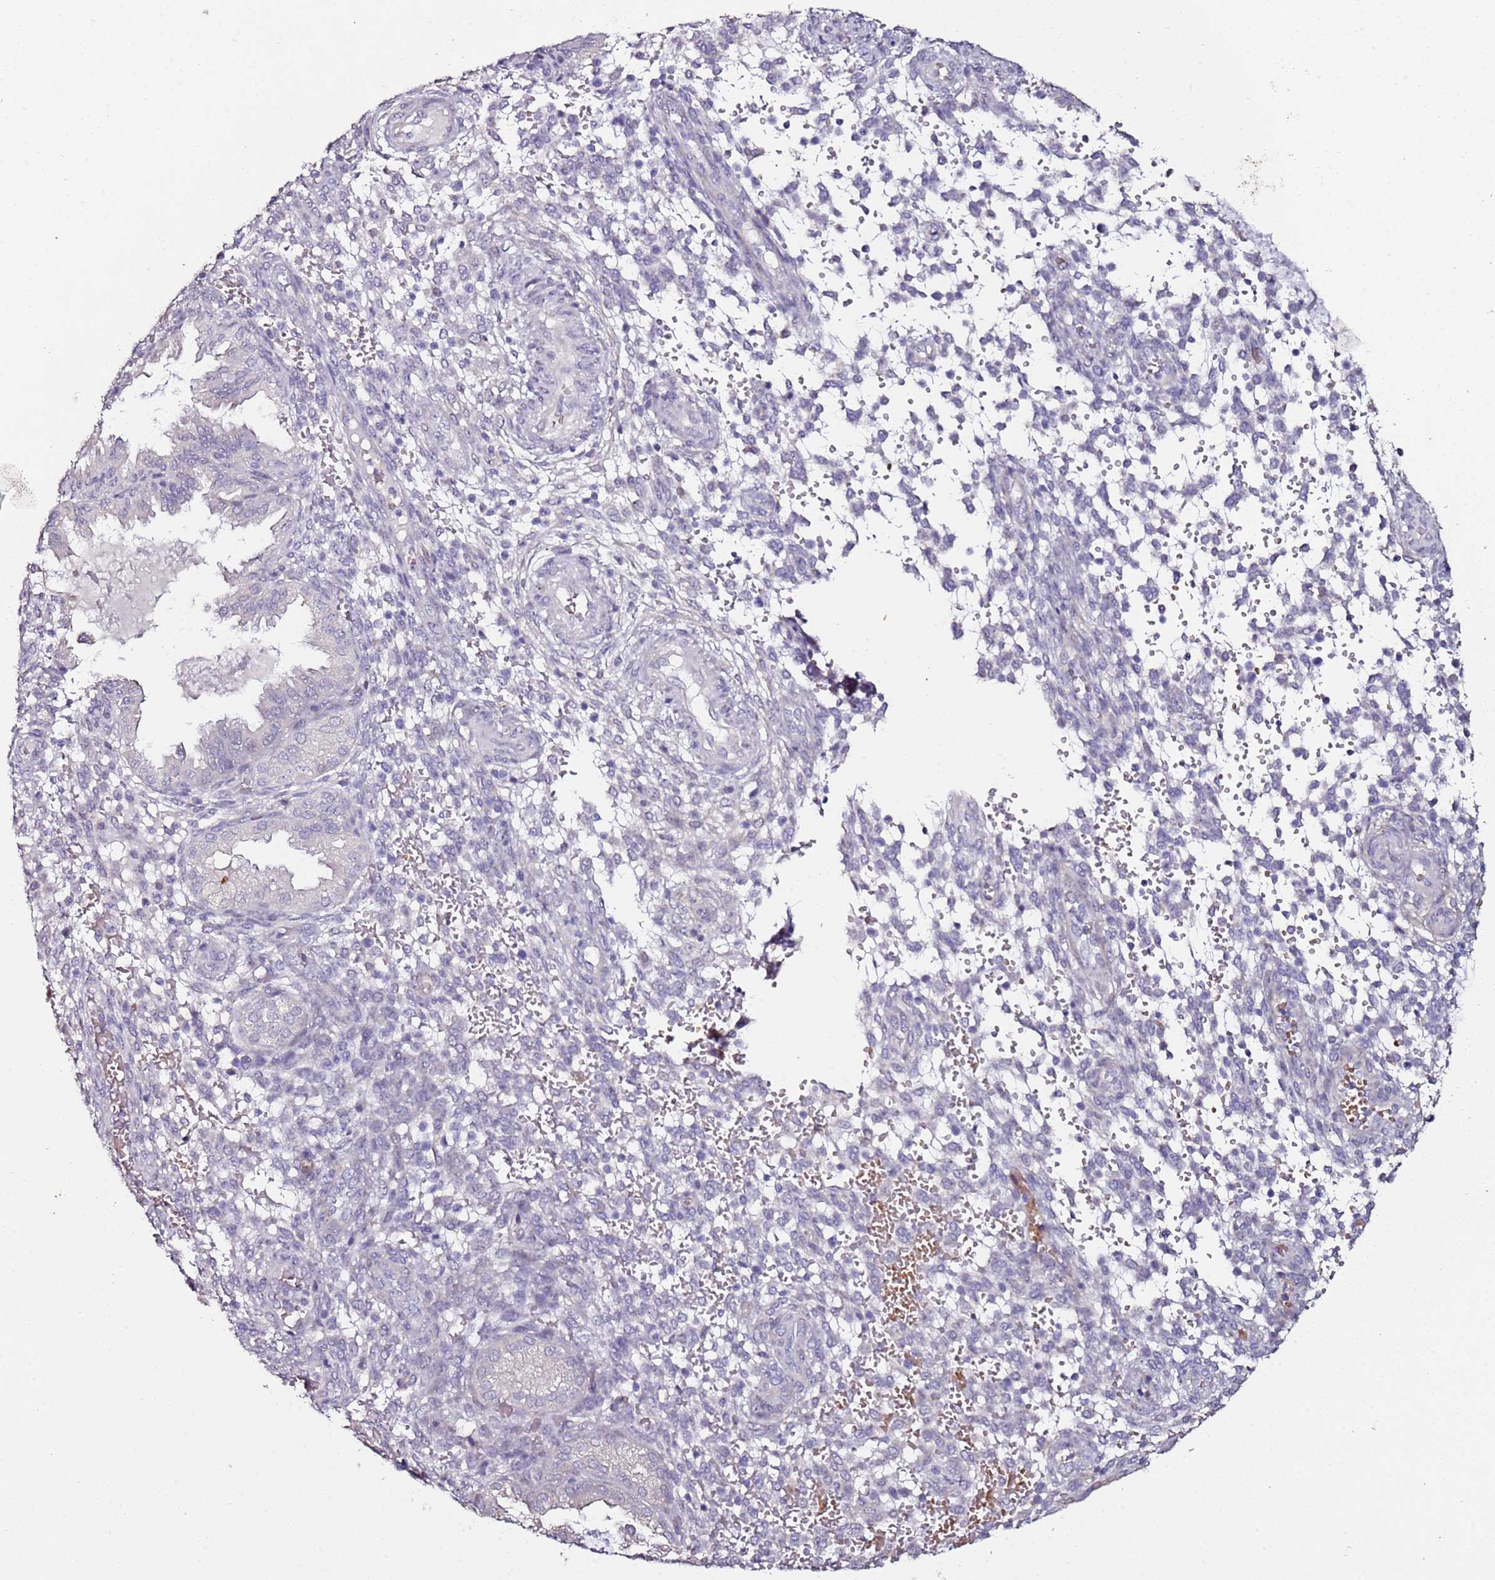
{"staining": {"intensity": "negative", "quantity": "none", "location": "none"}, "tissue": "endometrium", "cell_type": "Cells in endometrial stroma", "image_type": "normal", "snomed": [{"axis": "morphology", "description": "Normal tissue, NOS"}, {"axis": "topography", "description": "Endometrium"}], "caption": "Immunohistochemistry (IHC) of unremarkable human endometrium demonstrates no positivity in cells in endometrial stroma.", "gene": "C3orf80", "patient": {"sex": "female", "age": 33}}